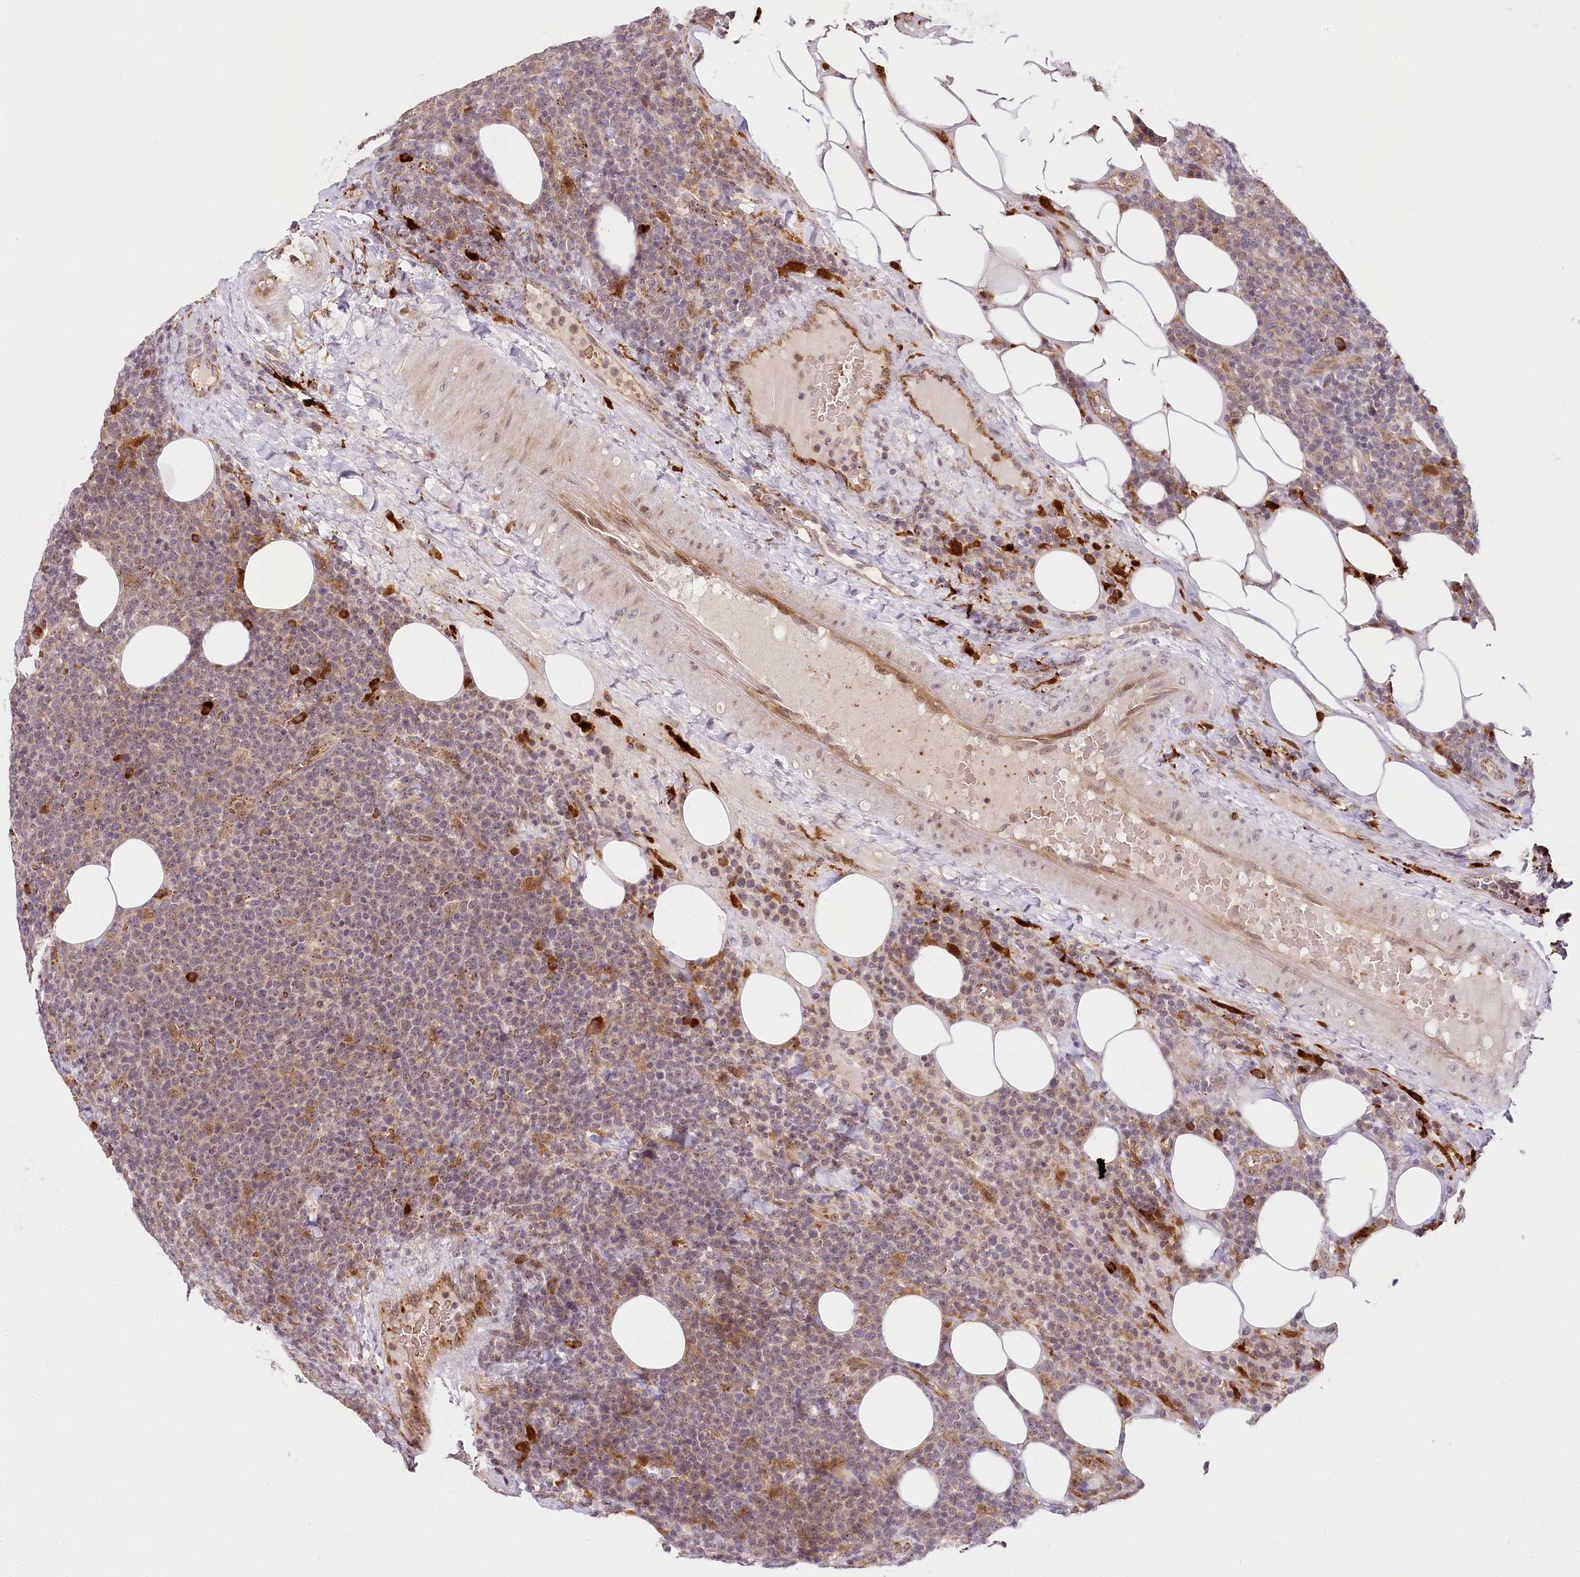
{"staining": {"intensity": "weak", "quantity": "<25%", "location": "cytoplasmic/membranous"}, "tissue": "lymphoma", "cell_type": "Tumor cells", "image_type": "cancer", "snomed": [{"axis": "morphology", "description": "Malignant lymphoma, non-Hodgkin's type, High grade"}, {"axis": "topography", "description": "Lymph node"}], "caption": "This is an immunohistochemistry (IHC) image of human lymphoma. There is no staining in tumor cells.", "gene": "WDR36", "patient": {"sex": "male", "age": 61}}